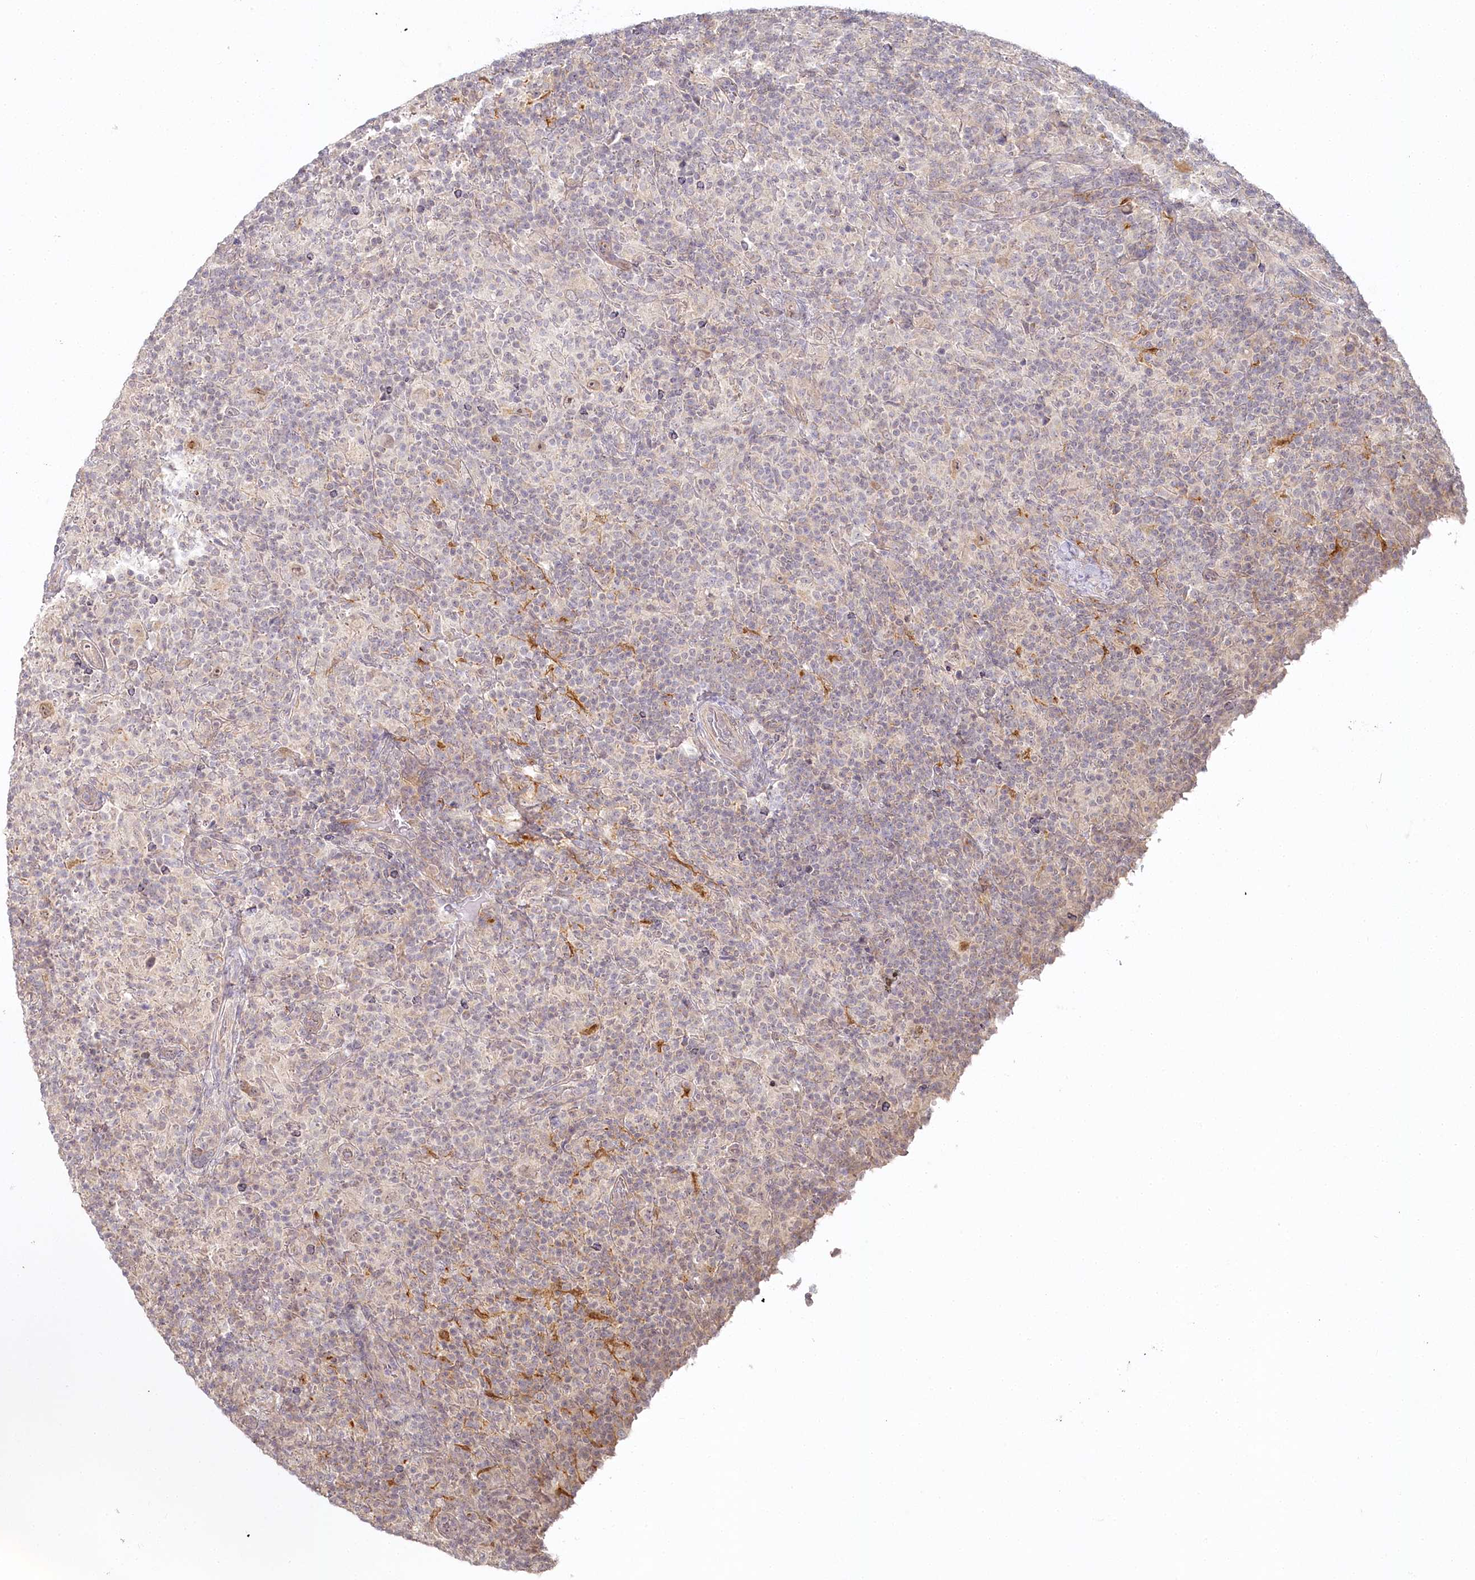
{"staining": {"intensity": "negative", "quantity": "none", "location": "none"}, "tissue": "lymphoma", "cell_type": "Tumor cells", "image_type": "cancer", "snomed": [{"axis": "morphology", "description": "Hodgkin's disease, NOS"}, {"axis": "topography", "description": "Lymph node"}], "caption": "Immunohistochemical staining of human lymphoma shows no significant staining in tumor cells.", "gene": "AAMDC", "patient": {"sex": "male", "age": 70}}